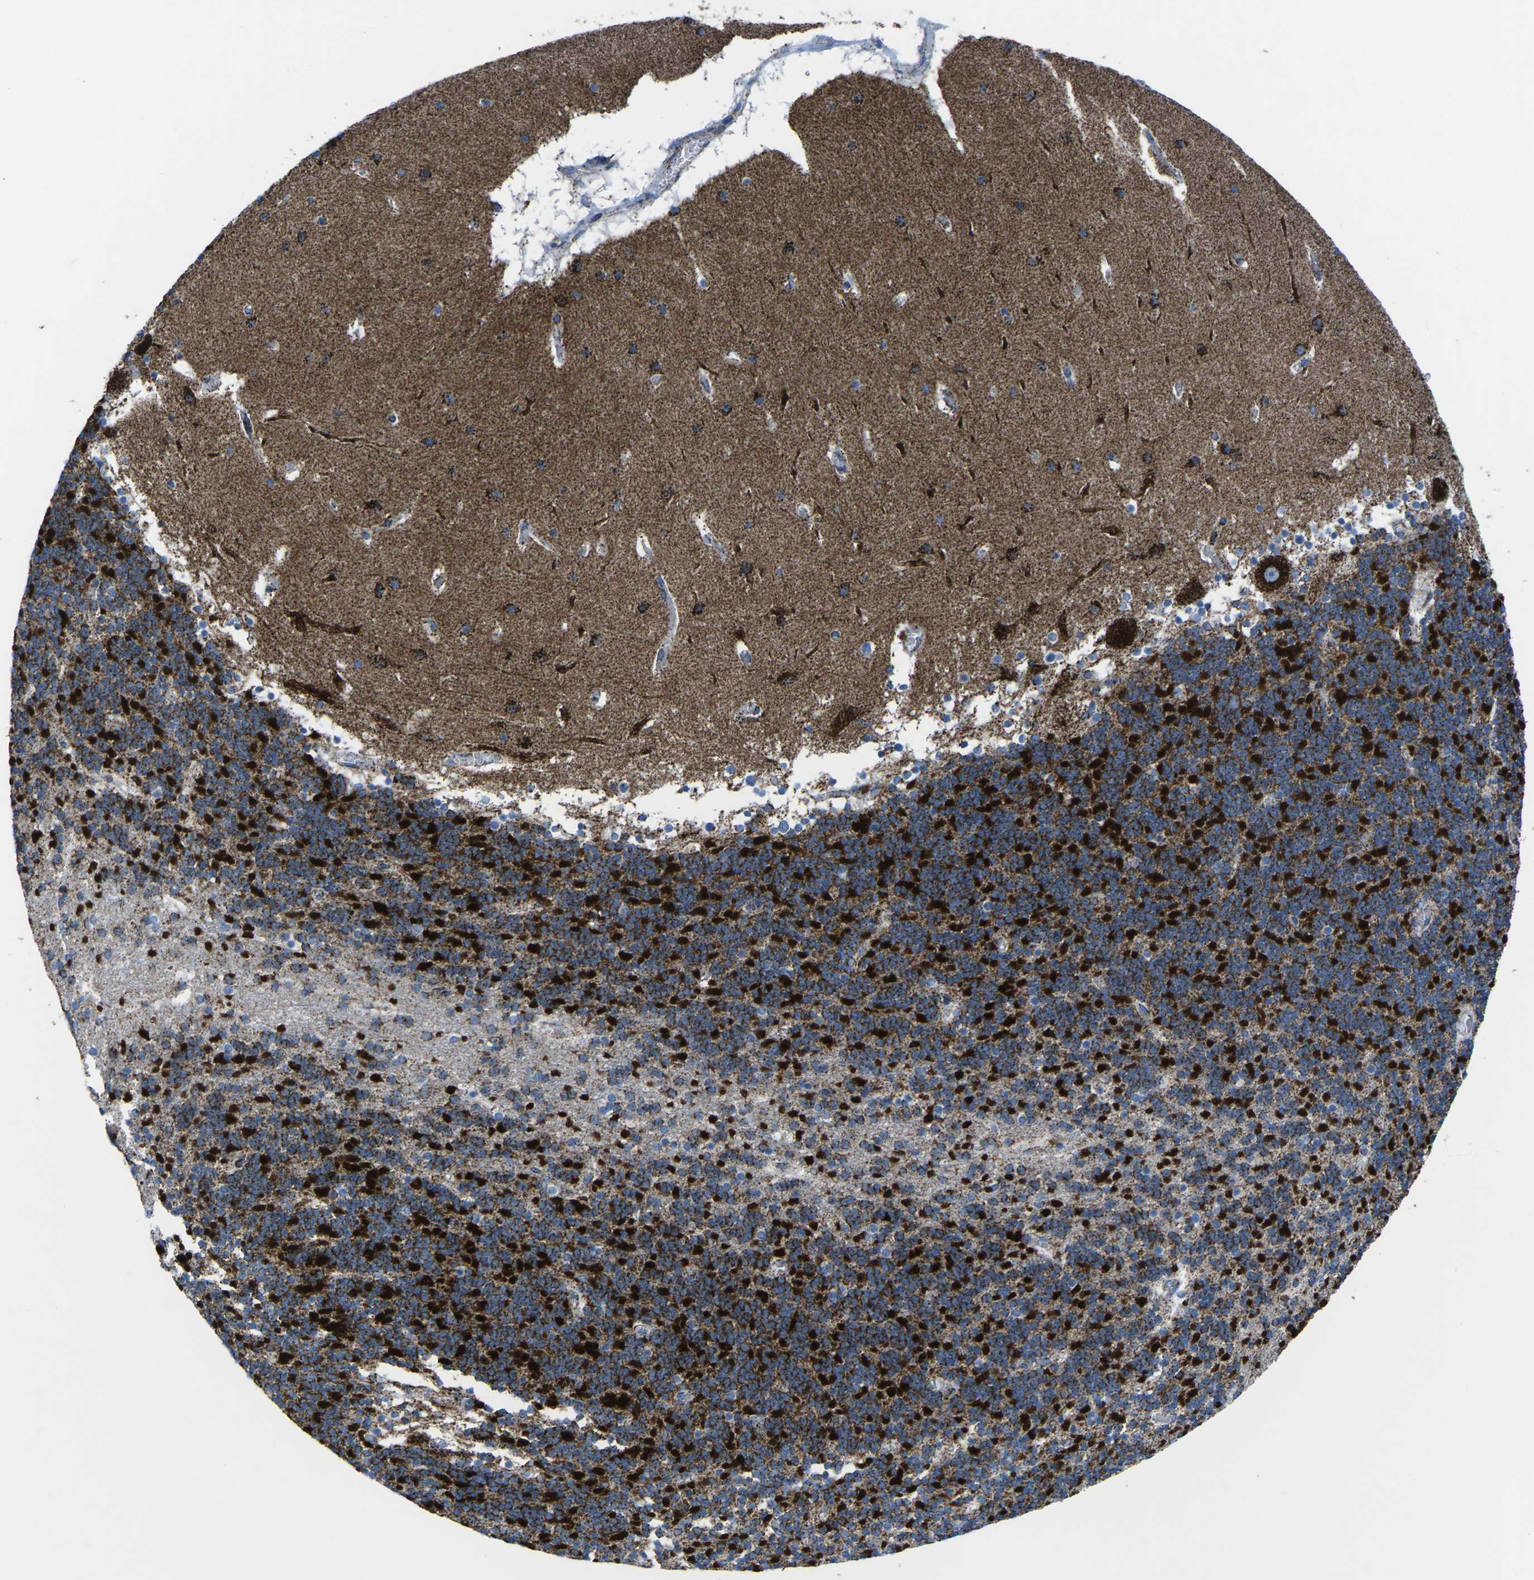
{"staining": {"intensity": "strong", "quantity": ">75%", "location": "cytoplasmic/membranous"}, "tissue": "cerebellum", "cell_type": "Cells in granular layer", "image_type": "normal", "snomed": [{"axis": "morphology", "description": "Normal tissue, NOS"}, {"axis": "topography", "description": "Cerebellum"}], "caption": "Immunohistochemistry (IHC) histopathology image of unremarkable human cerebellum stained for a protein (brown), which exhibits high levels of strong cytoplasmic/membranous positivity in approximately >75% of cells in granular layer.", "gene": "MT", "patient": {"sex": "male", "age": 45}}